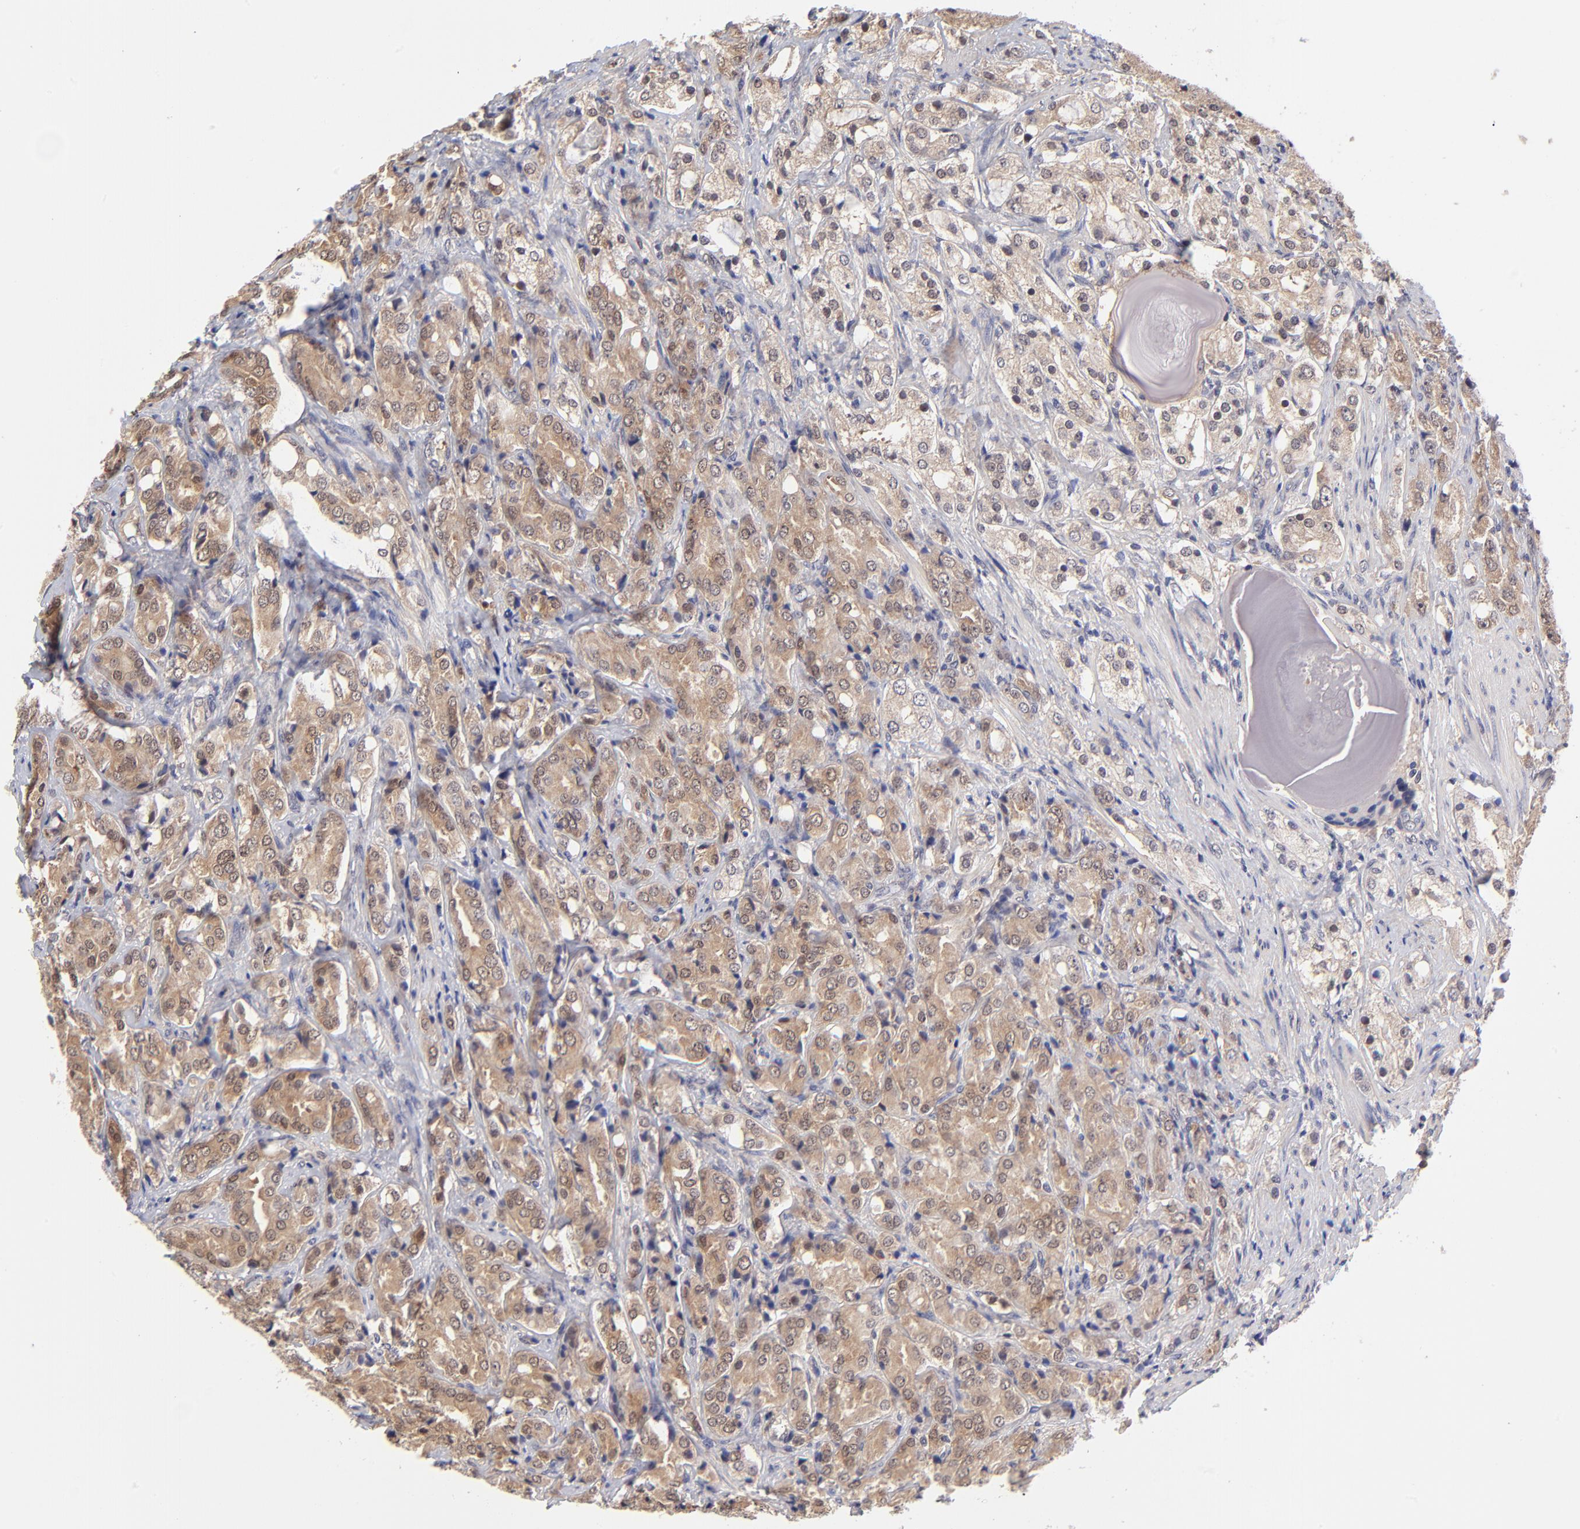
{"staining": {"intensity": "moderate", "quantity": ">75%", "location": "cytoplasmic/membranous"}, "tissue": "prostate cancer", "cell_type": "Tumor cells", "image_type": "cancer", "snomed": [{"axis": "morphology", "description": "Adenocarcinoma, High grade"}, {"axis": "topography", "description": "Prostate"}], "caption": "The histopathology image exhibits immunohistochemical staining of prostate cancer (high-grade adenocarcinoma). There is moderate cytoplasmic/membranous staining is present in approximately >75% of tumor cells.", "gene": "UBE2E3", "patient": {"sex": "male", "age": 68}}